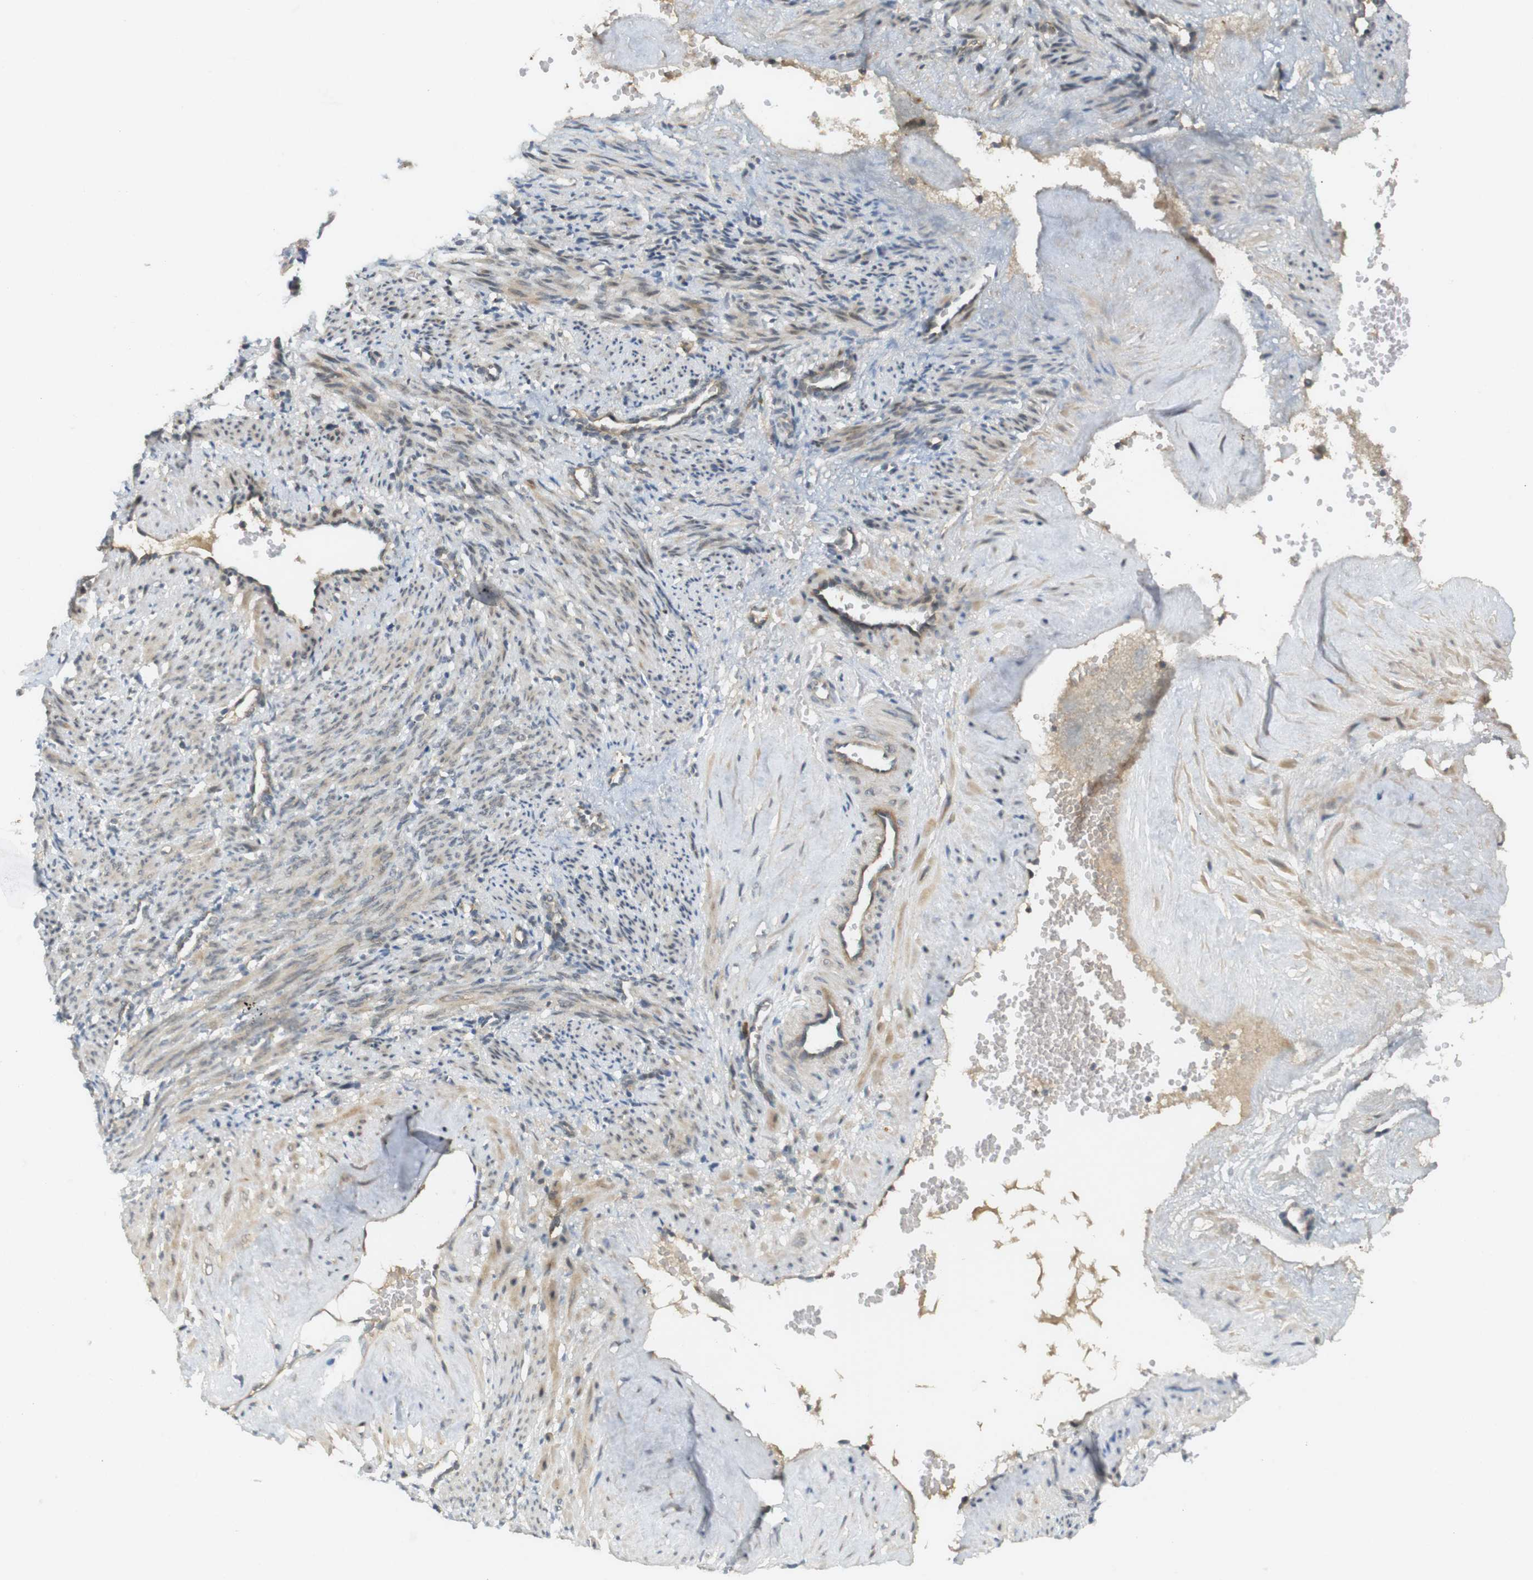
{"staining": {"intensity": "moderate", "quantity": ">75%", "location": "cytoplasmic/membranous"}, "tissue": "smooth muscle", "cell_type": "Smooth muscle cells", "image_type": "normal", "snomed": [{"axis": "morphology", "description": "Normal tissue, NOS"}, {"axis": "topography", "description": "Endometrium"}], "caption": "About >75% of smooth muscle cells in normal smooth muscle display moderate cytoplasmic/membranous protein expression as visualized by brown immunohistochemical staining.", "gene": "CLRN3", "patient": {"sex": "female", "age": 33}}